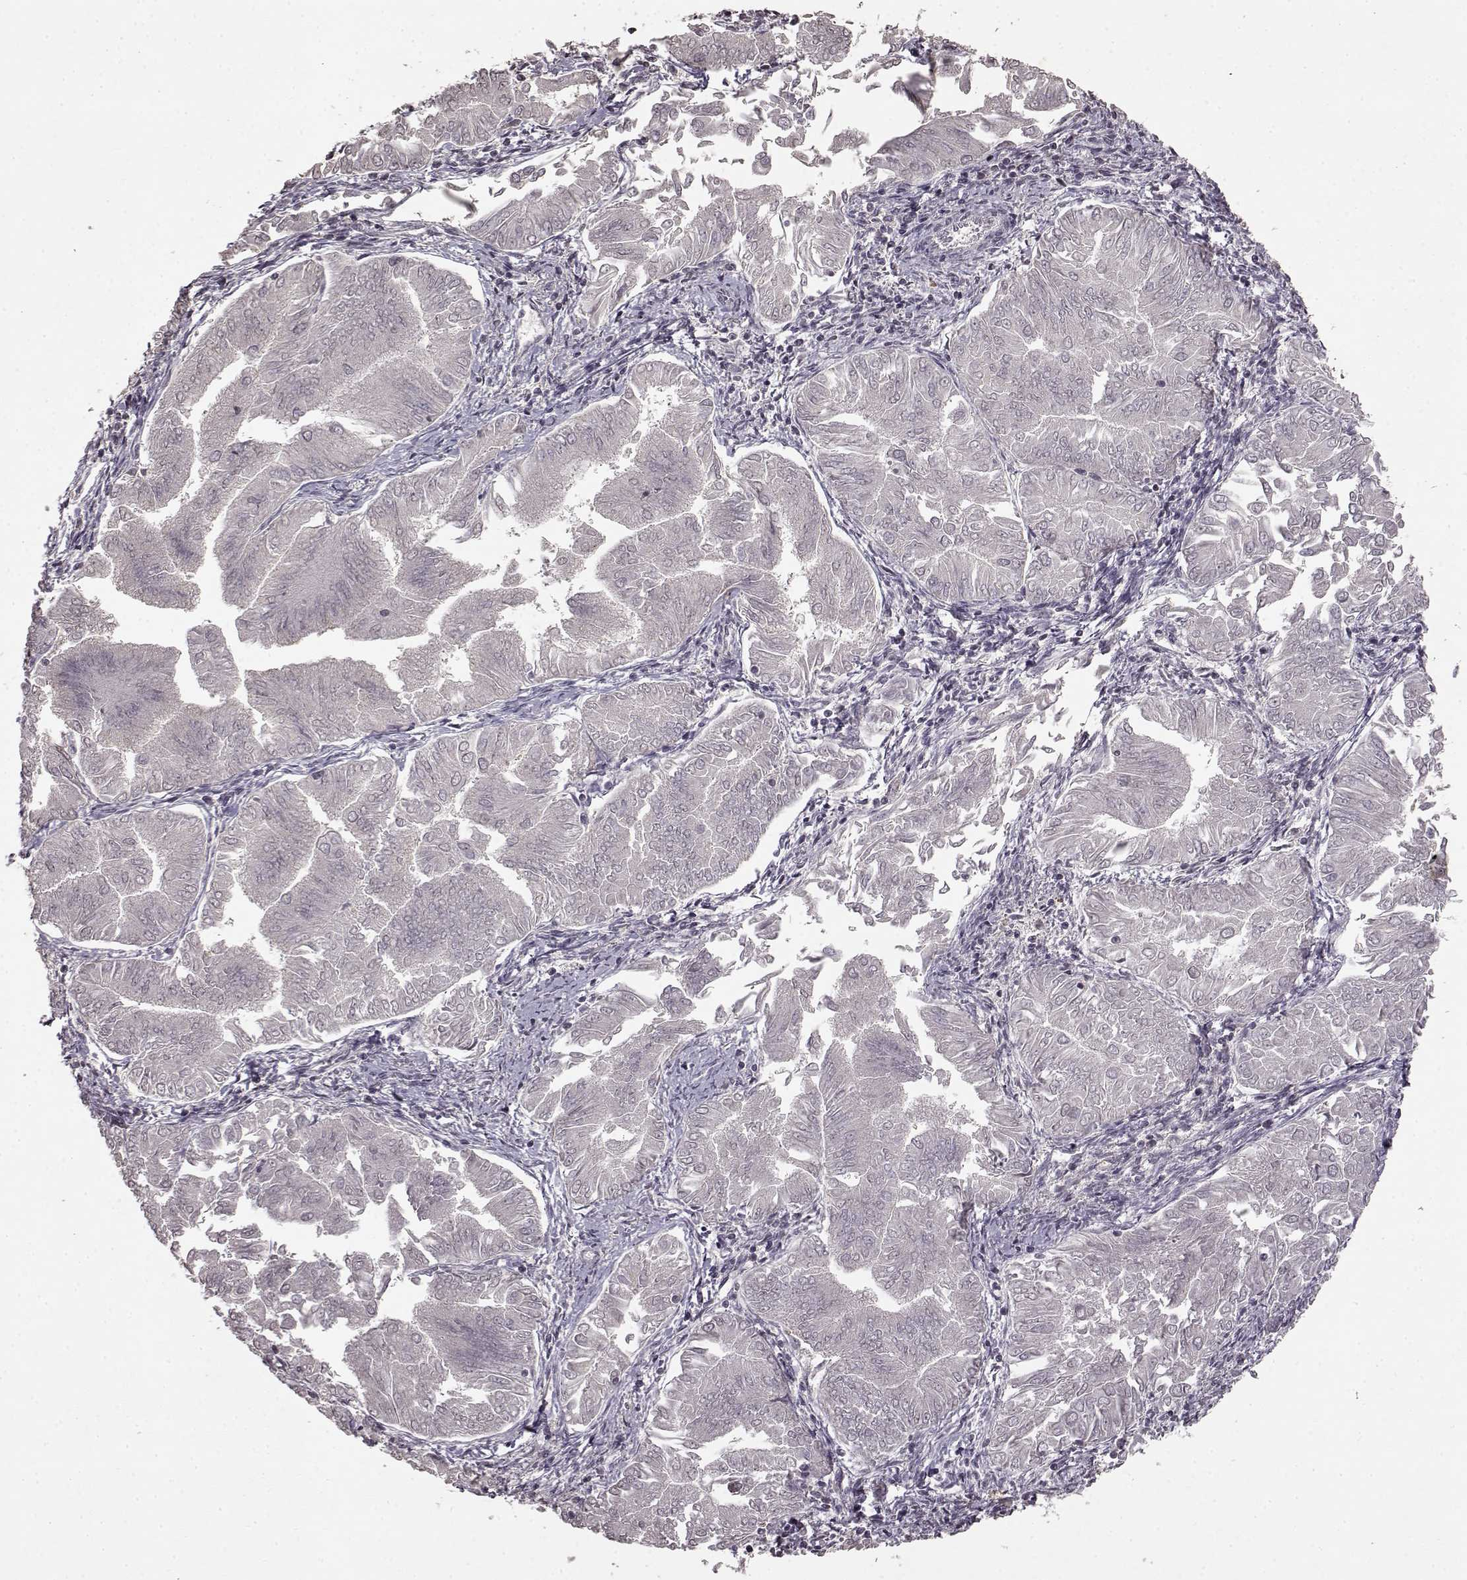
{"staining": {"intensity": "negative", "quantity": "none", "location": "none"}, "tissue": "endometrial cancer", "cell_type": "Tumor cells", "image_type": "cancer", "snomed": [{"axis": "morphology", "description": "Adenocarcinoma, NOS"}, {"axis": "topography", "description": "Endometrium"}], "caption": "Immunohistochemical staining of human endometrial adenocarcinoma displays no significant staining in tumor cells.", "gene": "LHB", "patient": {"sex": "female", "age": 53}}